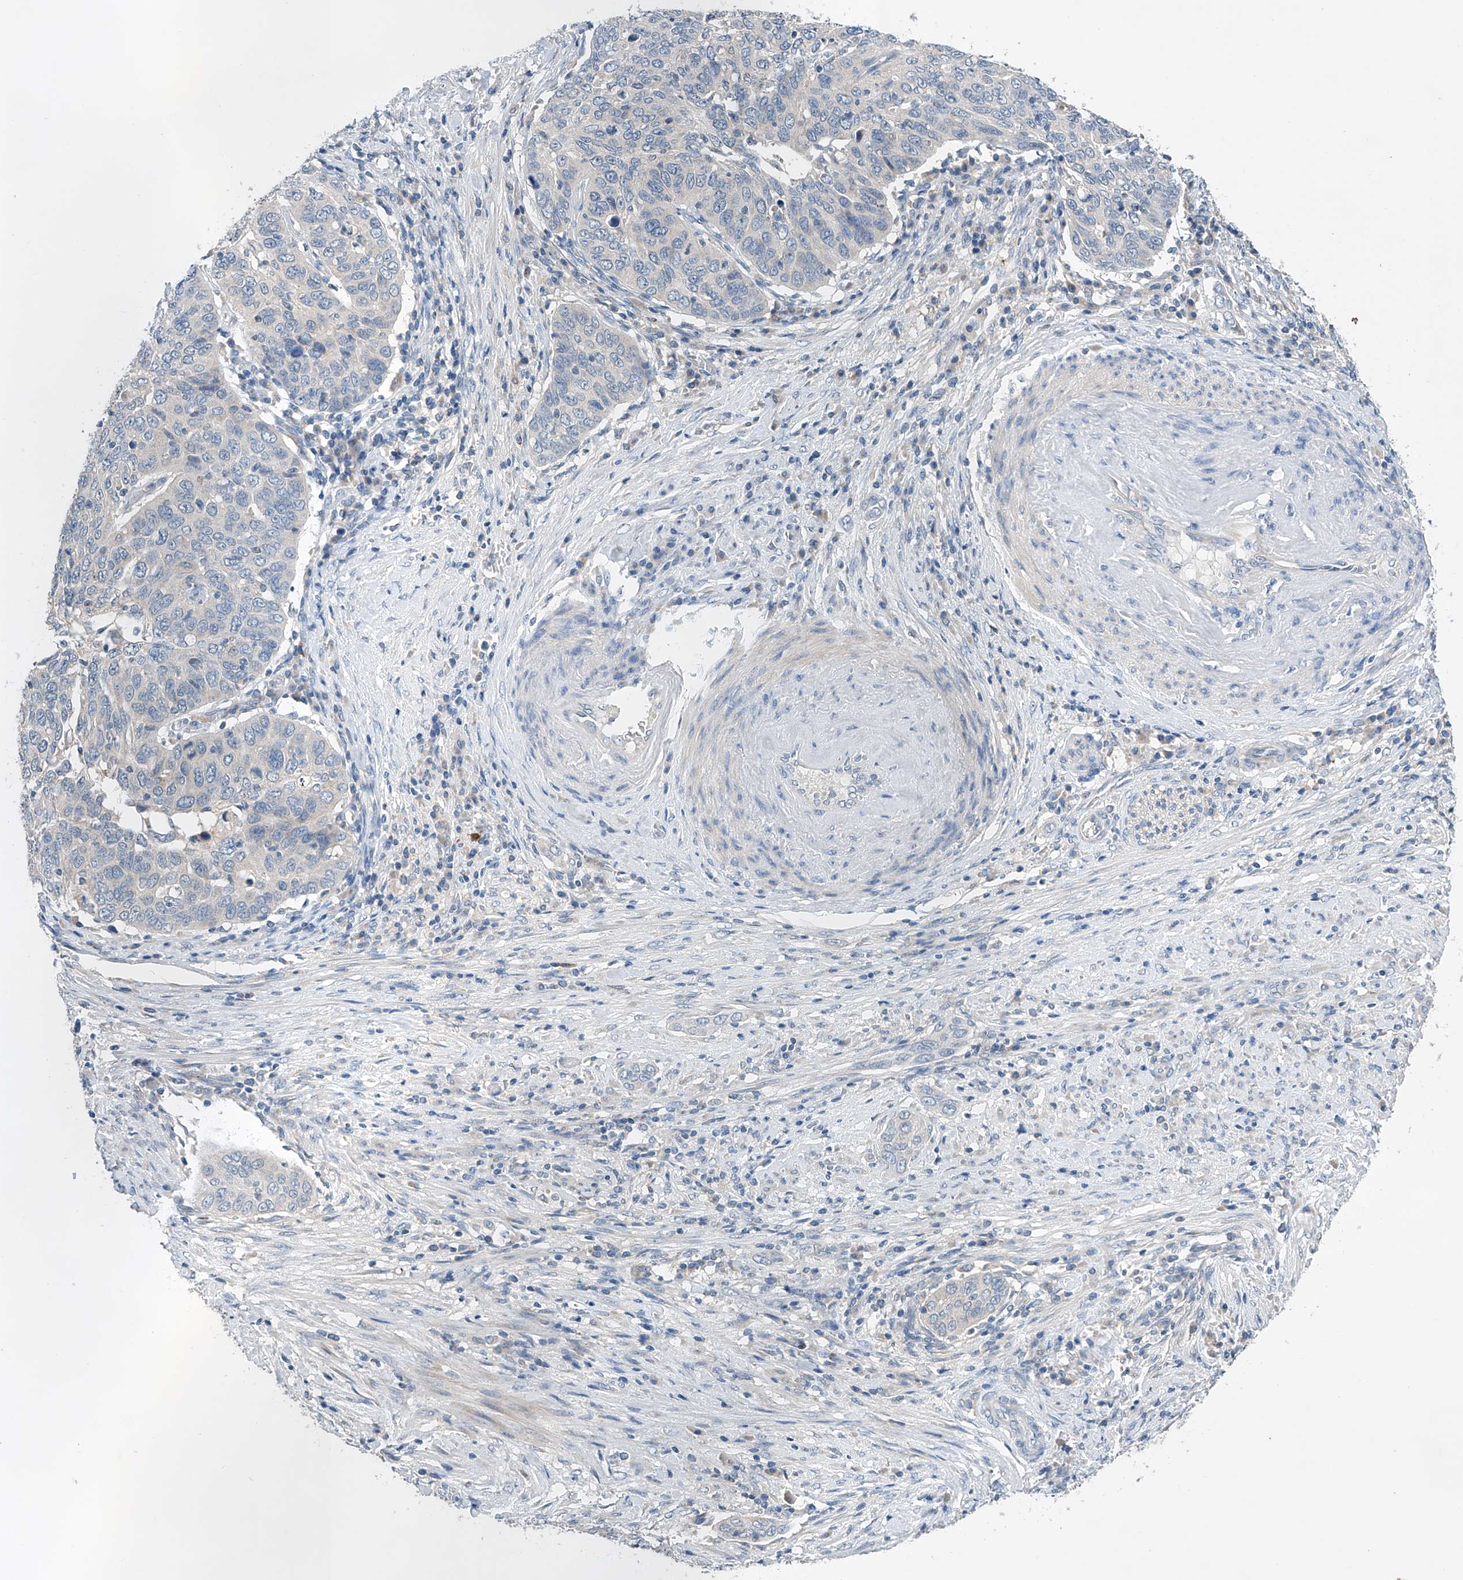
{"staining": {"intensity": "negative", "quantity": "none", "location": "none"}, "tissue": "cervical cancer", "cell_type": "Tumor cells", "image_type": "cancer", "snomed": [{"axis": "morphology", "description": "Squamous cell carcinoma, NOS"}, {"axis": "topography", "description": "Cervix"}], "caption": "Tumor cells are negative for protein expression in human cervical squamous cell carcinoma.", "gene": "GPC4", "patient": {"sex": "female", "age": 60}}